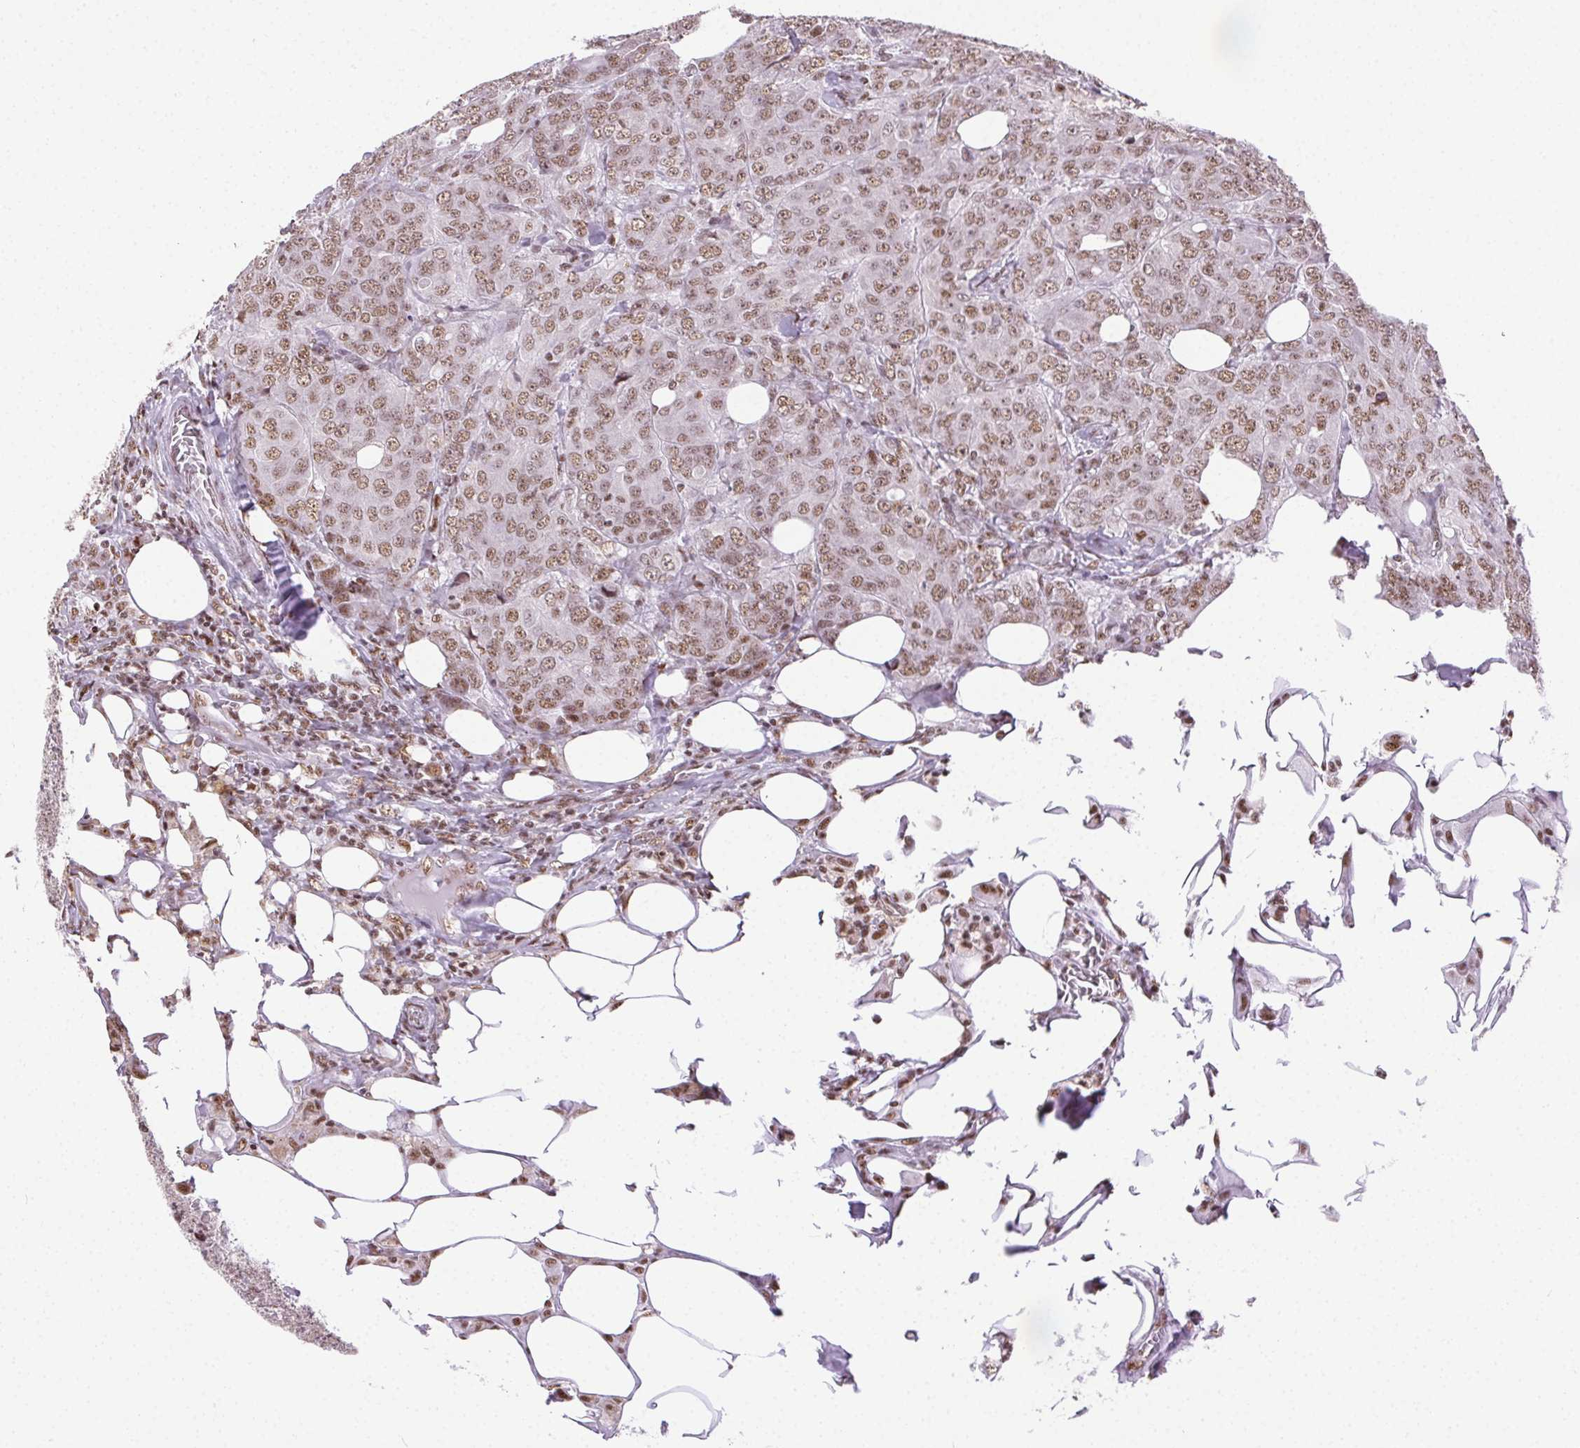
{"staining": {"intensity": "moderate", "quantity": ">75%", "location": "nuclear"}, "tissue": "breast cancer", "cell_type": "Tumor cells", "image_type": "cancer", "snomed": [{"axis": "morphology", "description": "Duct carcinoma"}, {"axis": "topography", "description": "Breast"}], "caption": "This is an image of immunohistochemistry (IHC) staining of breast cancer (infiltrating ductal carcinoma), which shows moderate expression in the nuclear of tumor cells.", "gene": "TRA2B", "patient": {"sex": "female", "age": 43}}